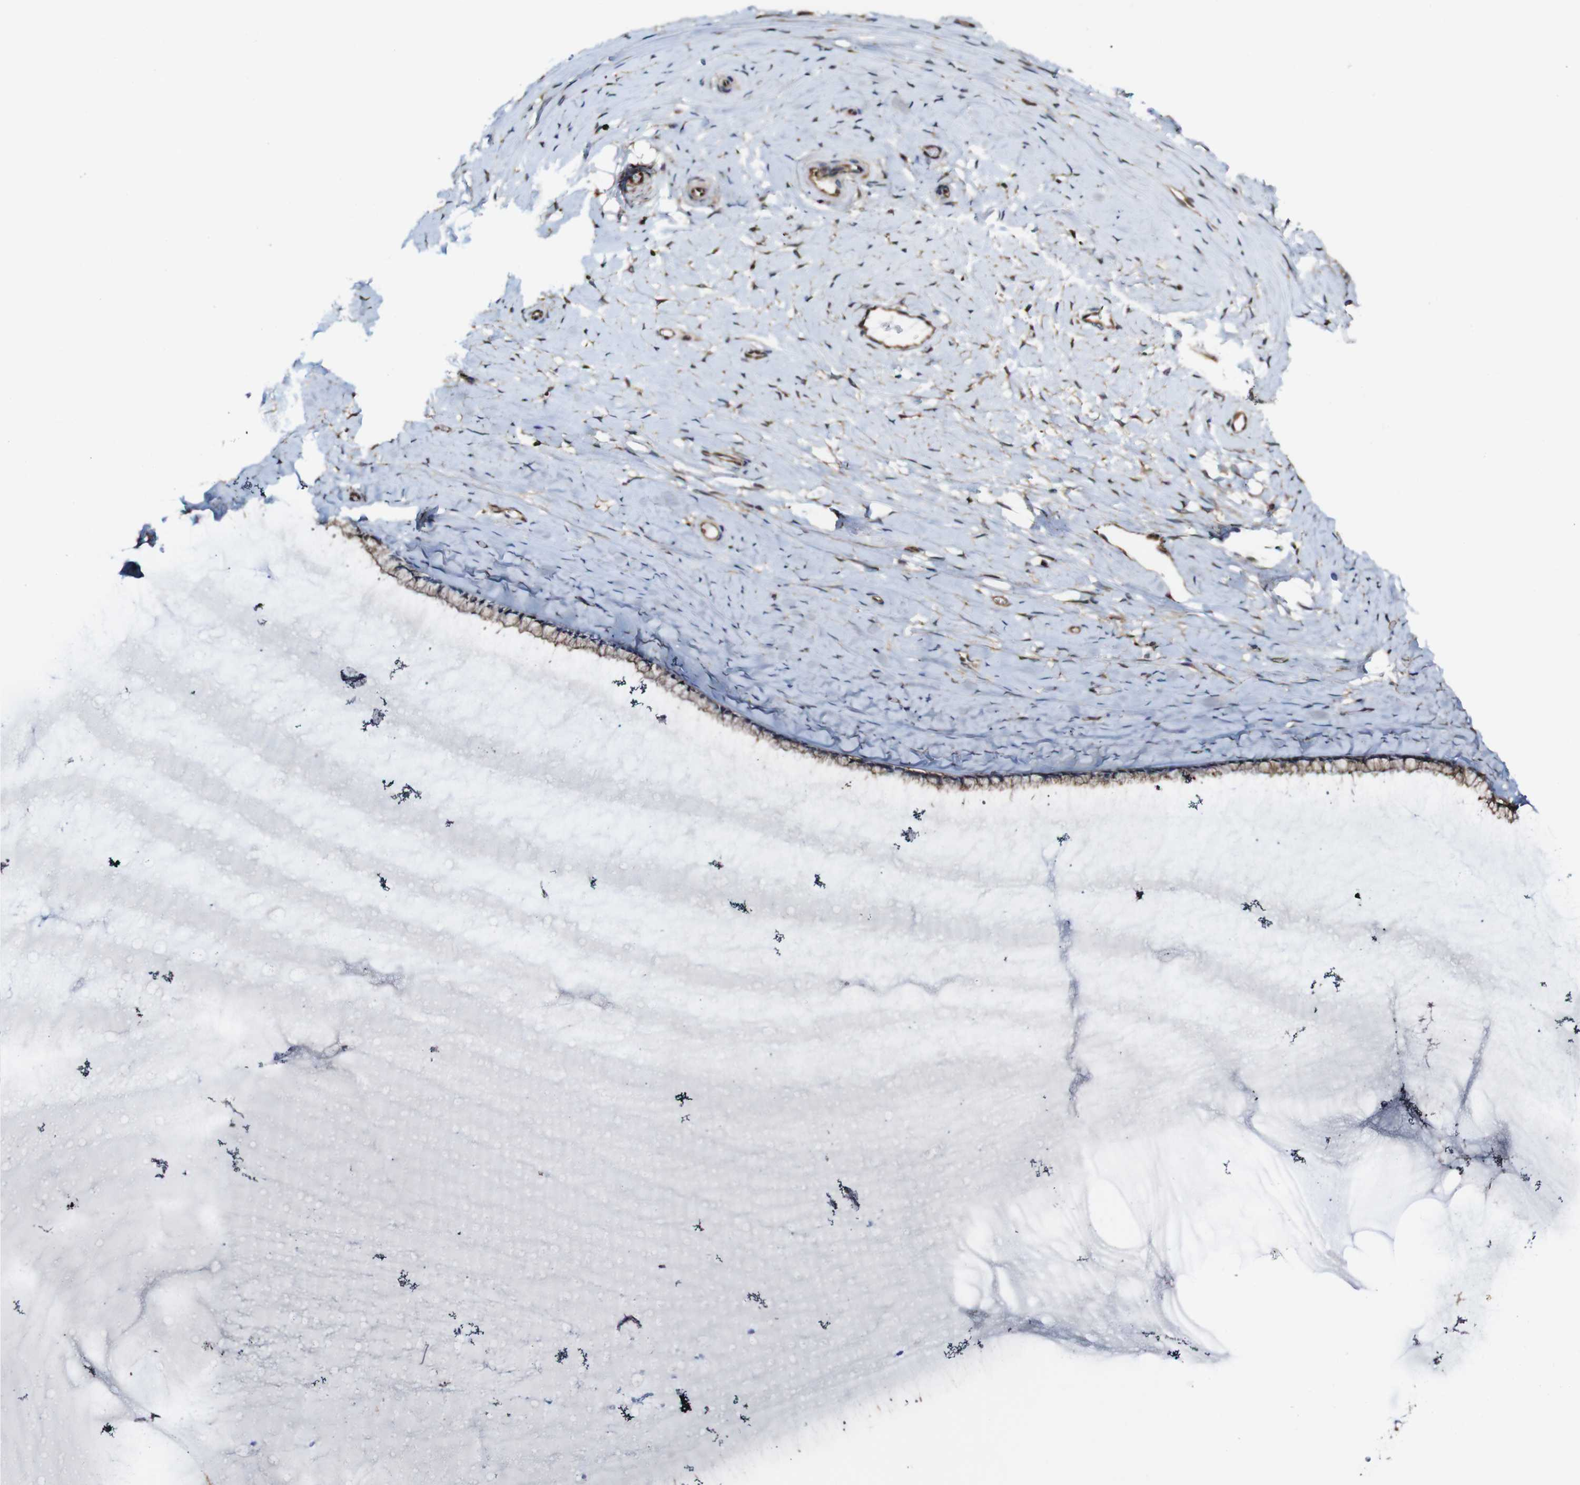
{"staining": {"intensity": "moderate", "quantity": ">75%", "location": "cytoplasmic/membranous"}, "tissue": "cervix", "cell_type": "Glandular cells", "image_type": "normal", "snomed": [{"axis": "morphology", "description": "Normal tissue, NOS"}, {"axis": "topography", "description": "Cervix"}], "caption": "Immunohistochemistry histopathology image of normal cervix: human cervix stained using immunohistochemistry displays medium levels of moderate protein expression localized specifically in the cytoplasmic/membranous of glandular cells, appearing as a cytoplasmic/membranous brown color.", "gene": "PTPRR", "patient": {"sex": "female", "age": 39}}